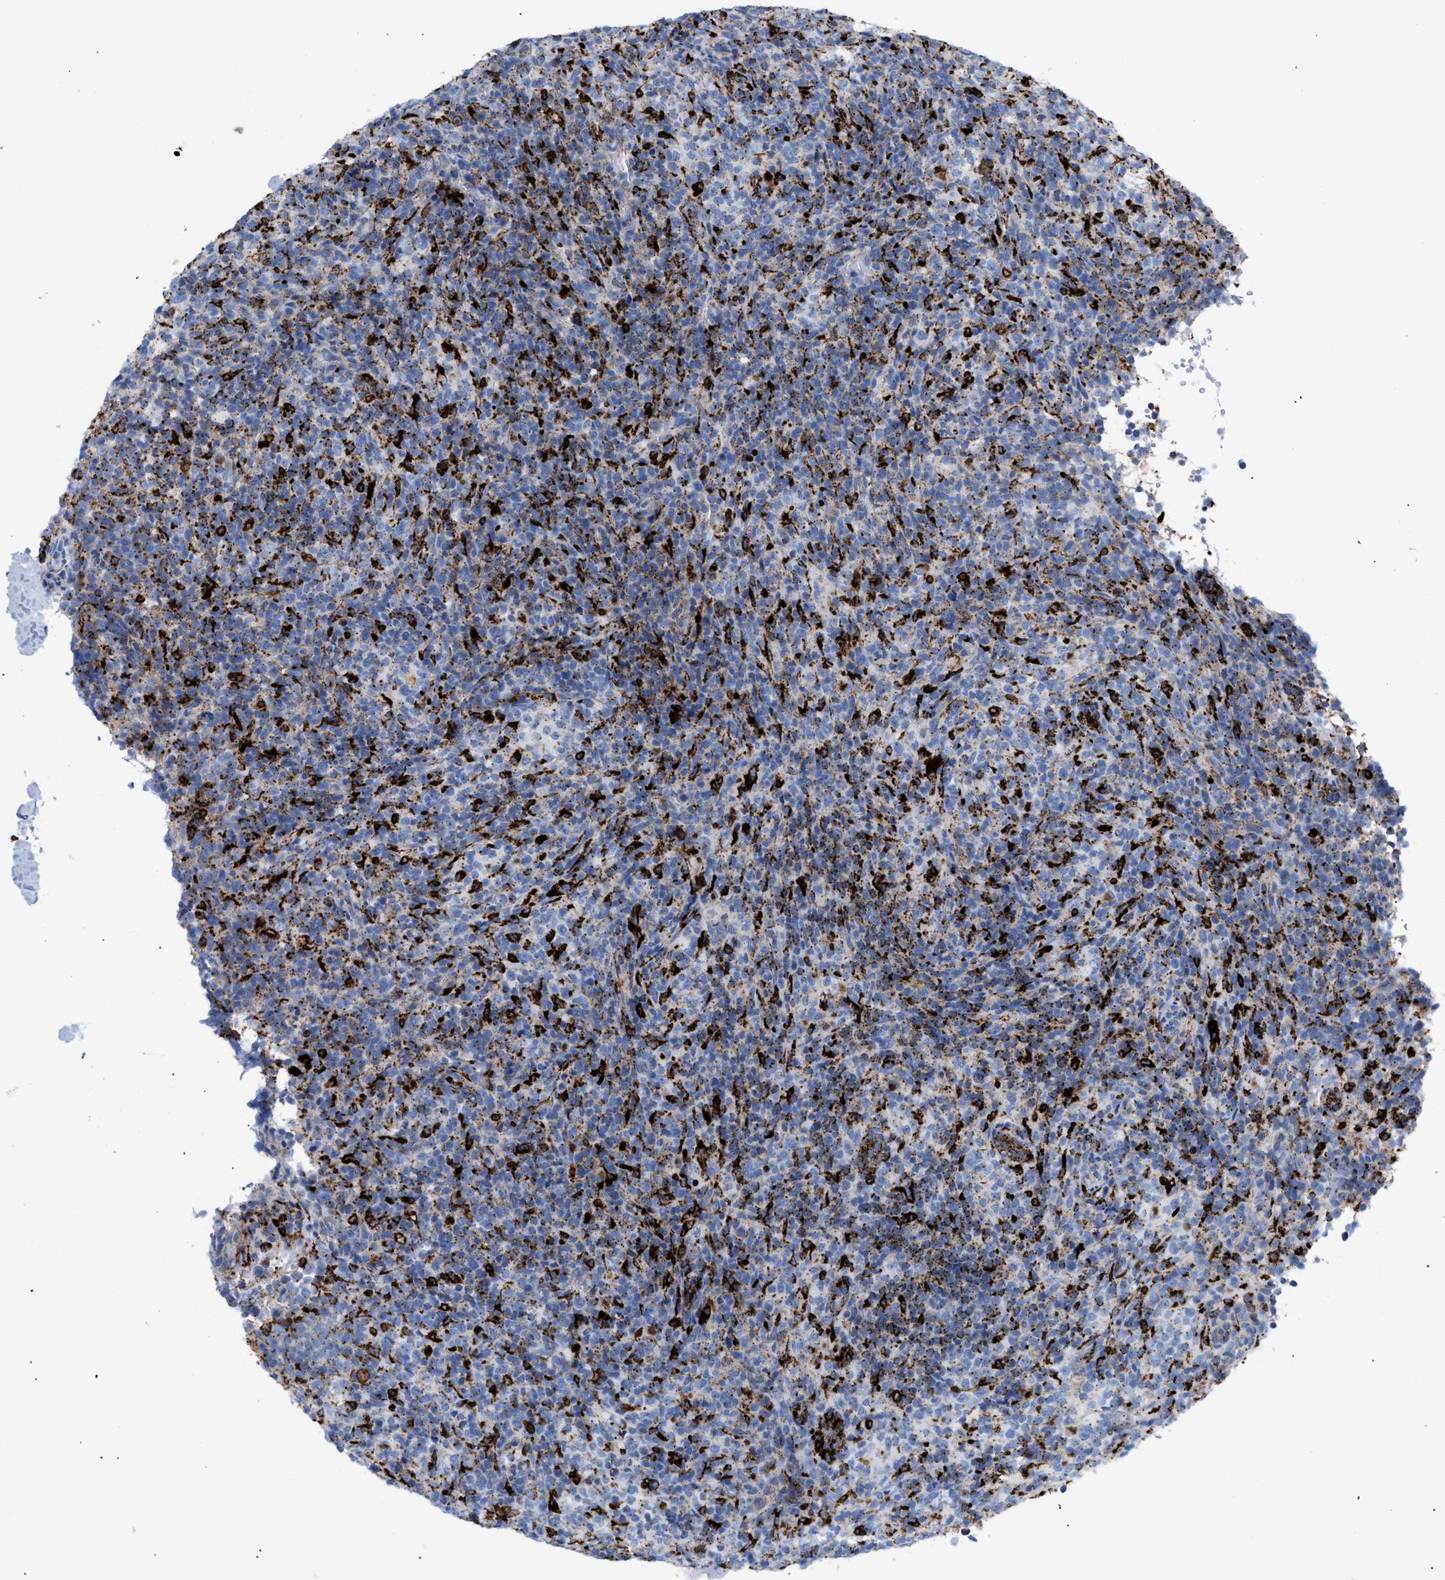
{"staining": {"intensity": "strong", "quantity": "<25%", "location": "cytoplasmic/membranous"}, "tissue": "lymphoma", "cell_type": "Tumor cells", "image_type": "cancer", "snomed": [{"axis": "morphology", "description": "Malignant lymphoma, non-Hodgkin's type, High grade"}, {"axis": "topography", "description": "Lymph node"}], "caption": "High-grade malignant lymphoma, non-Hodgkin's type stained with DAB immunohistochemistry (IHC) displays medium levels of strong cytoplasmic/membranous positivity in about <25% of tumor cells.", "gene": "DRAM2", "patient": {"sex": "female", "age": 76}}